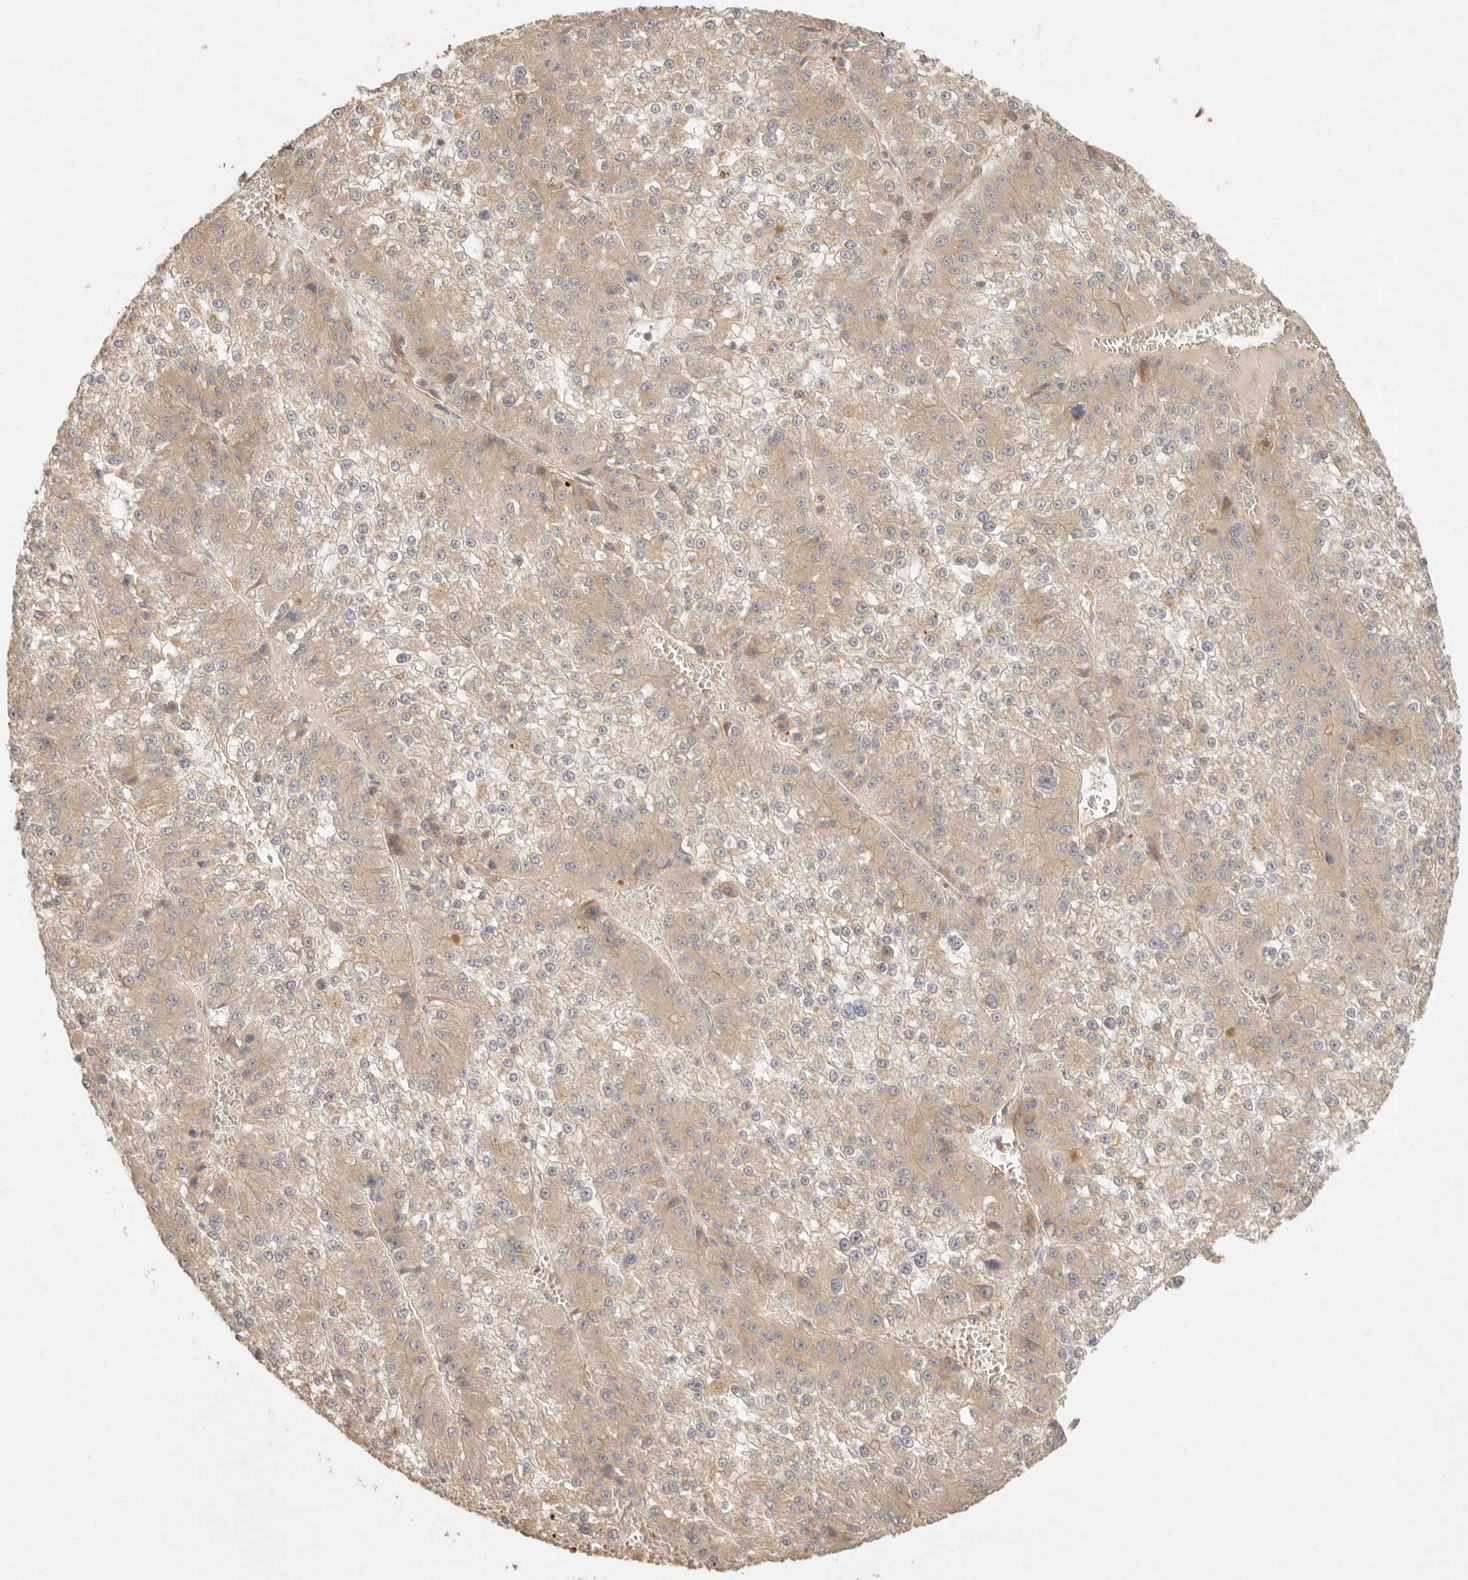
{"staining": {"intensity": "weak", "quantity": ">75%", "location": "cytoplasmic/membranous"}, "tissue": "liver cancer", "cell_type": "Tumor cells", "image_type": "cancer", "snomed": [{"axis": "morphology", "description": "Carcinoma, Hepatocellular, NOS"}, {"axis": "topography", "description": "Liver"}], "caption": "This micrograph shows liver hepatocellular carcinoma stained with immunohistochemistry to label a protein in brown. The cytoplasmic/membranous of tumor cells show weak positivity for the protein. Nuclei are counter-stained blue.", "gene": "PPP1R3B", "patient": {"sex": "female", "age": 73}}